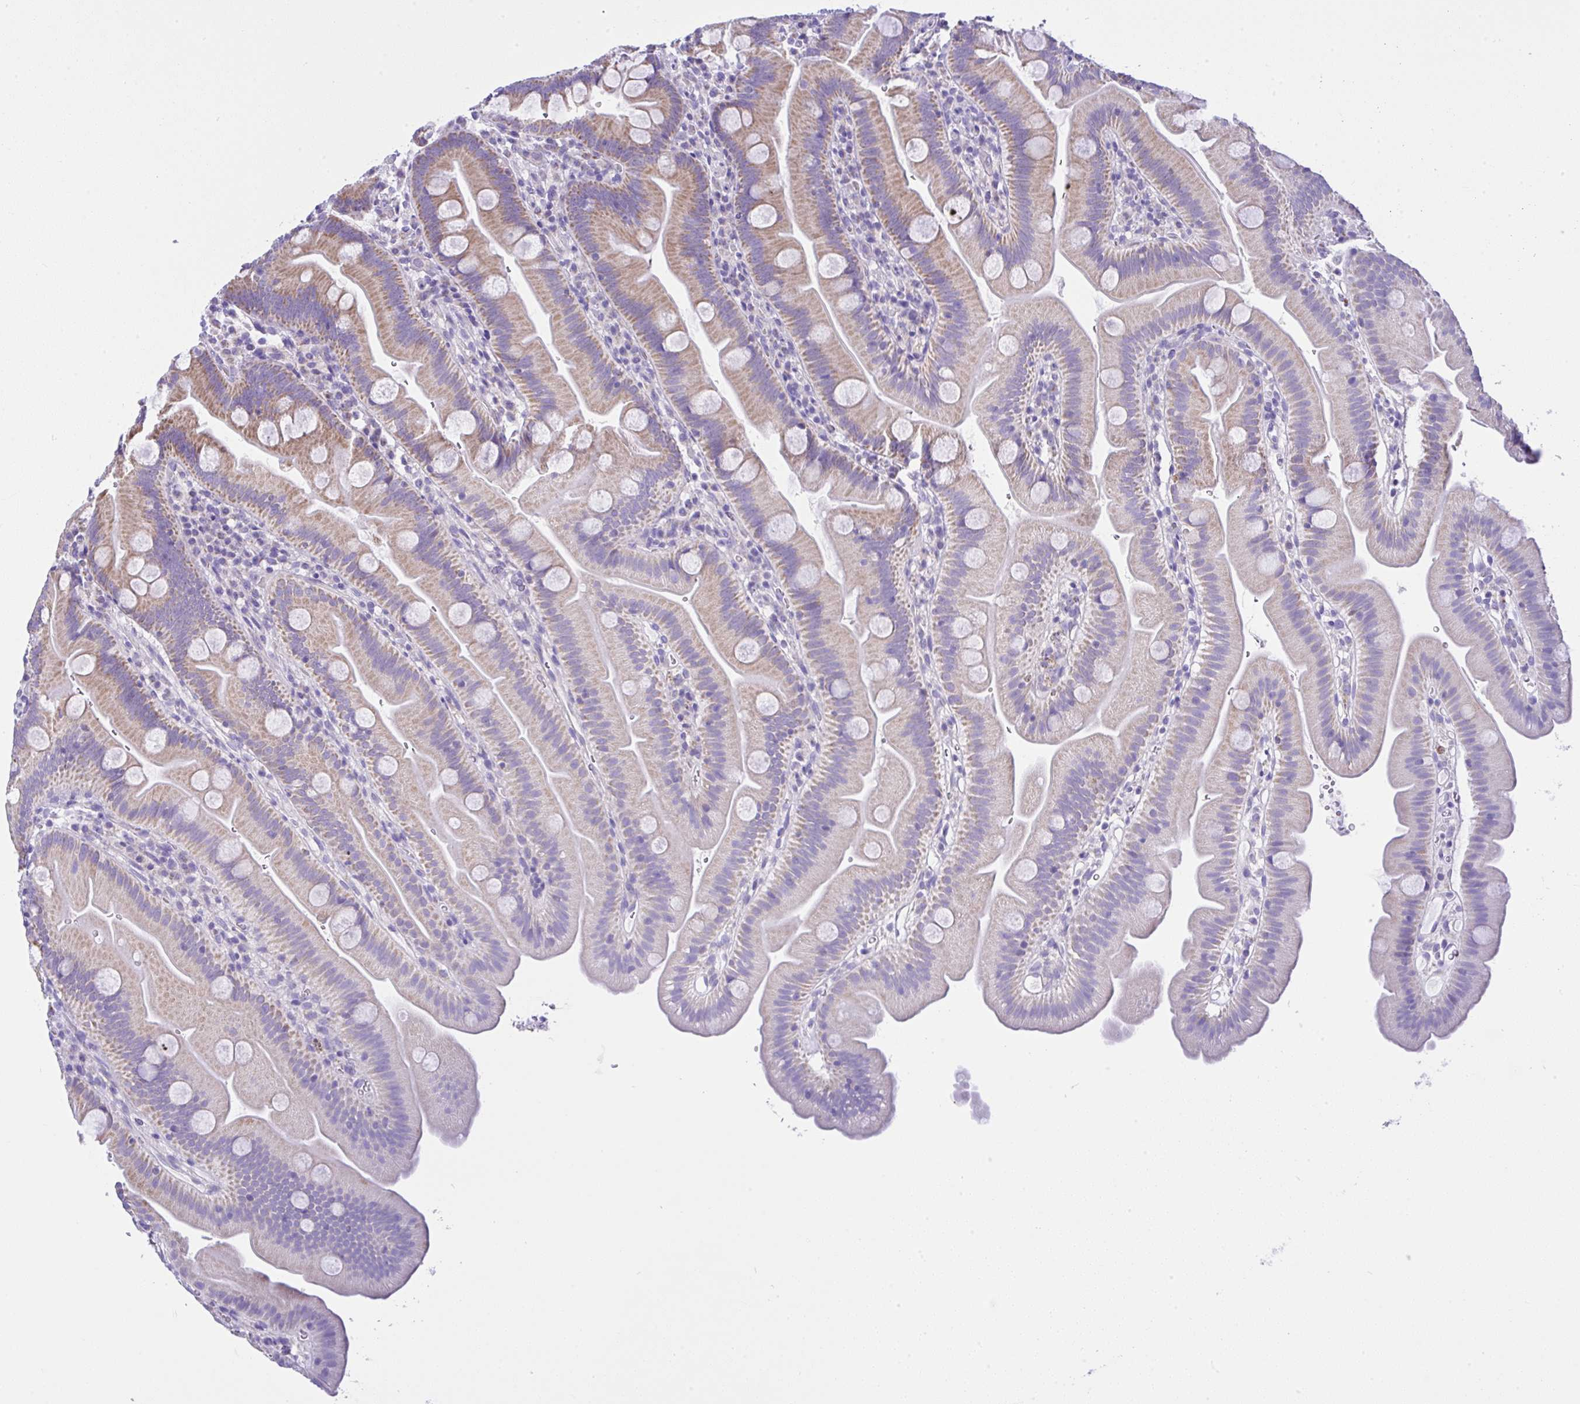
{"staining": {"intensity": "moderate", "quantity": "<25%", "location": "cytoplasmic/membranous"}, "tissue": "small intestine", "cell_type": "Glandular cells", "image_type": "normal", "snomed": [{"axis": "morphology", "description": "Normal tissue, NOS"}, {"axis": "topography", "description": "Small intestine"}], "caption": "High-power microscopy captured an IHC histopathology image of normal small intestine, revealing moderate cytoplasmic/membranous staining in about <25% of glandular cells. The staining was performed using DAB (3,3'-diaminobenzidine), with brown indicating positive protein expression. Nuclei are stained blue with hematoxylin.", "gene": "SLC13A1", "patient": {"sex": "female", "age": 68}}